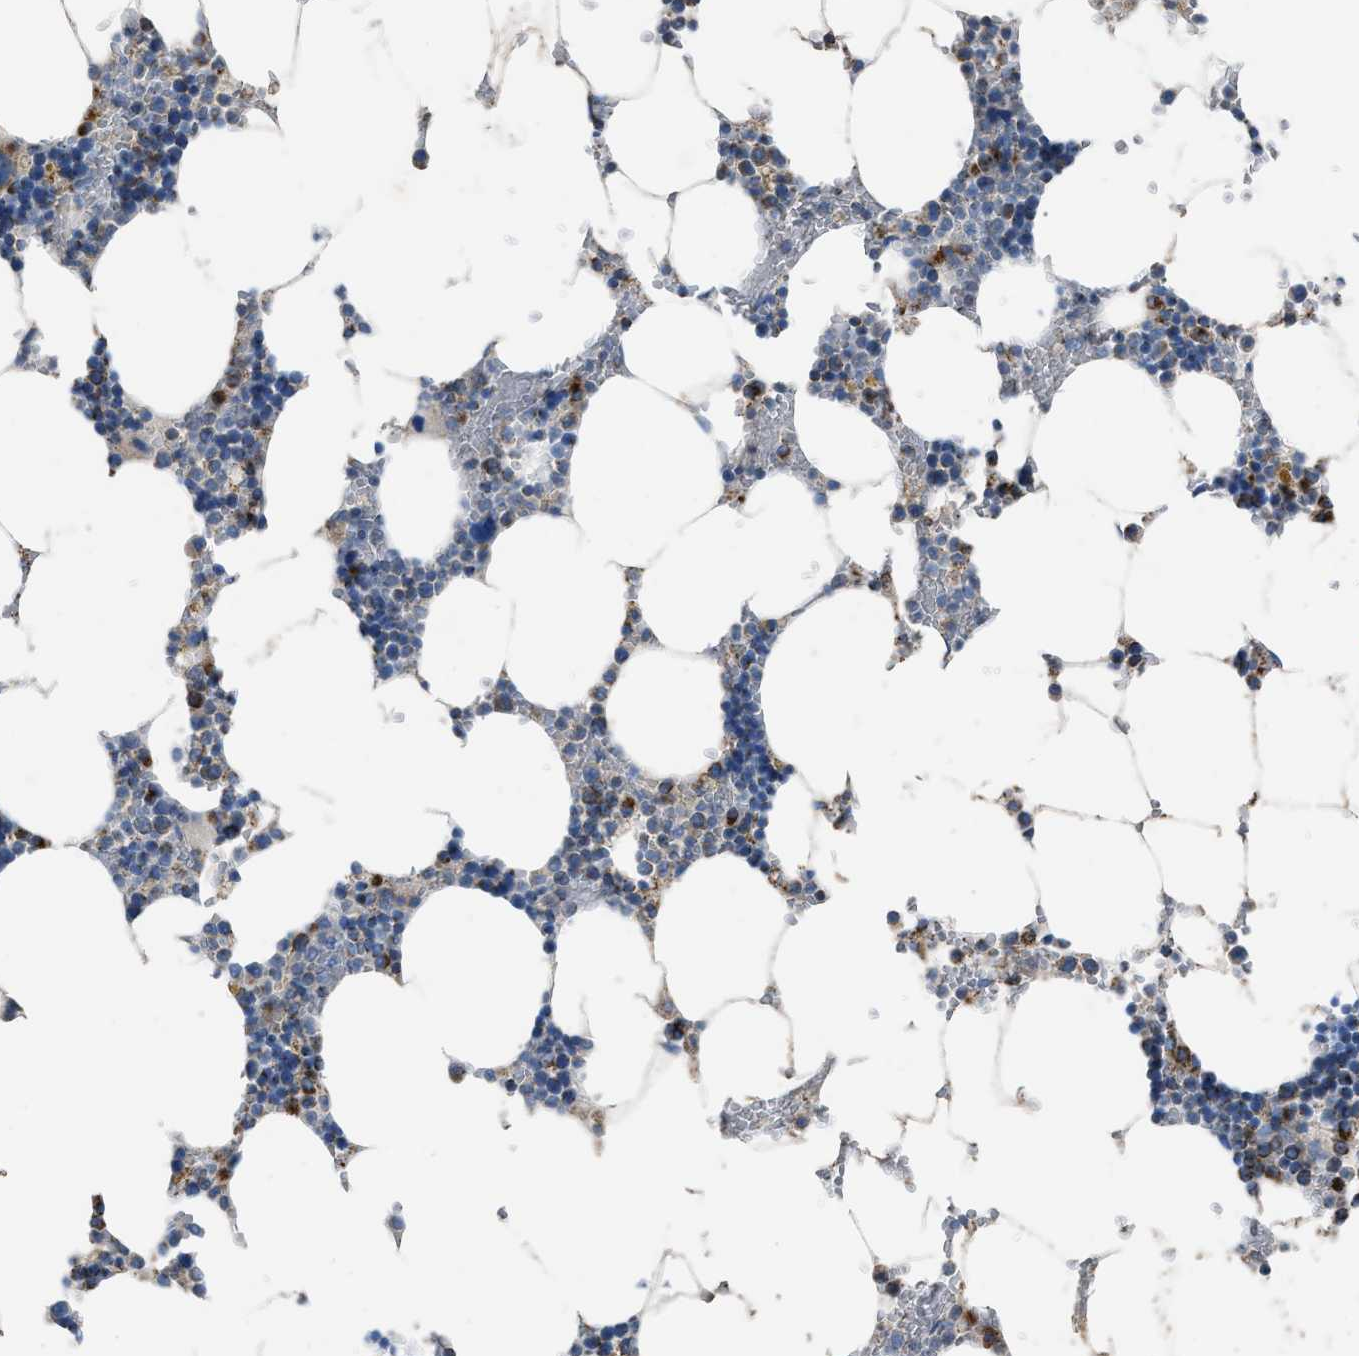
{"staining": {"intensity": "strong", "quantity": "<25%", "location": "cytoplasmic/membranous"}, "tissue": "bone marrow", "cell_type": "Hematopoietic cells", "image_type": "normal", "snomed": [{"axis": "morphology", "description": "Normal tissue, NOS"}, {"axis": "topography", "description": "Bone marrow"}], "caption": "Immunohistochemistry (IHC) of unremarkable bone marrow shows medium levels of strong cytoplasmic/membranous positivity in approximately <25% of hematopoietic cells.", "gene": "ETFB", "patient": {"sex": "male", "age": 70}}